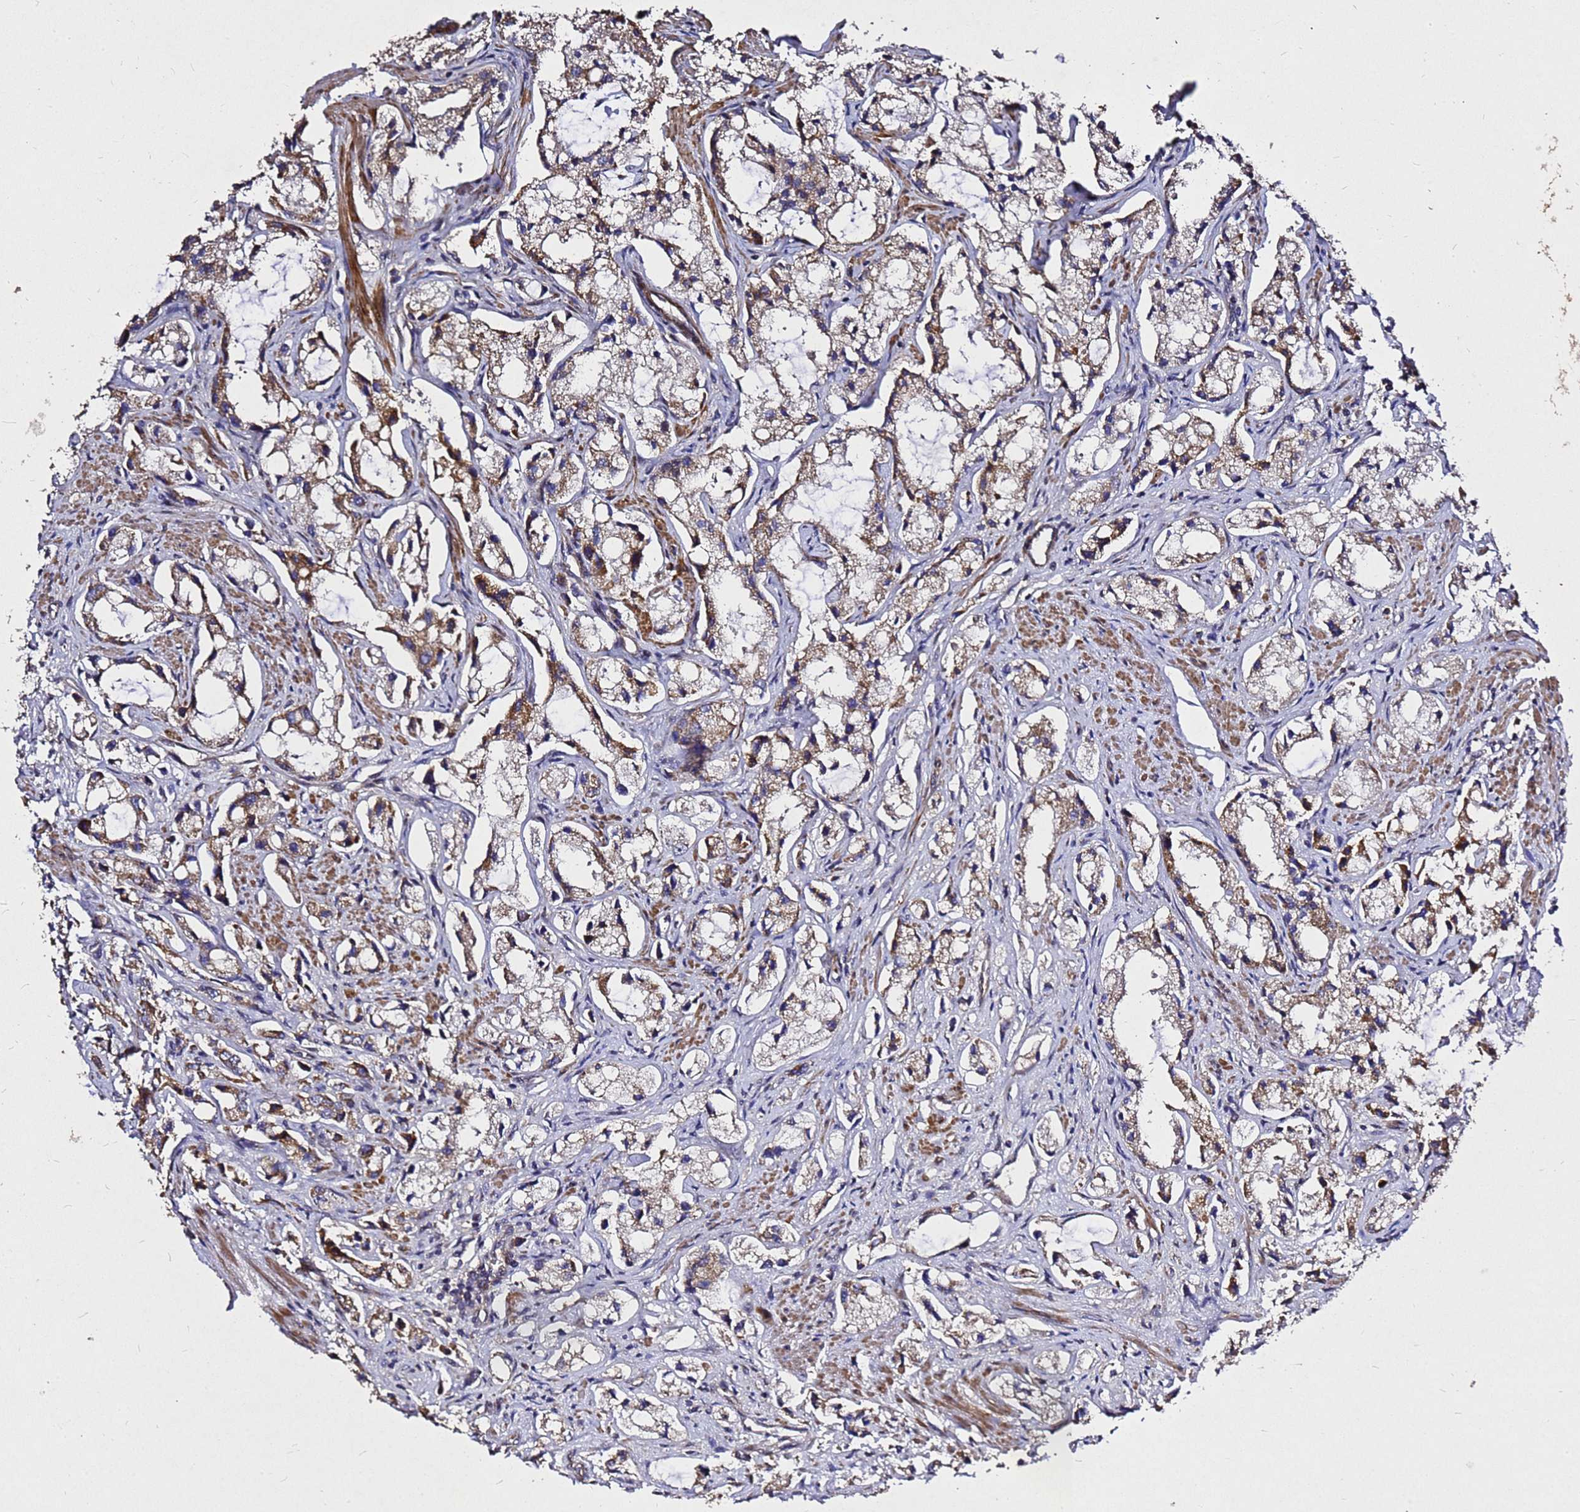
{"staining": {"intensity": "moderate", "quantity": ">75%", "location": "cytoplasmic/membranous"}, "tissue": "prostate cancer", "cell_type": "Tumor cells", "image_type": "cancer", "snomed": [{"axis": "morphology", "description": "Adenocarcinoma, High grade"}, {"axis": "topography", "description": "Prostate"}], "caption": "IHC image of human prostate cancer stained for a protein (brown), which shows medium levels of moderate cytoplasmic/membranous expression in about >75% of tumor cells.", "gene": "RSPRY1", "patient": {"sex": "male", "age": 66}}